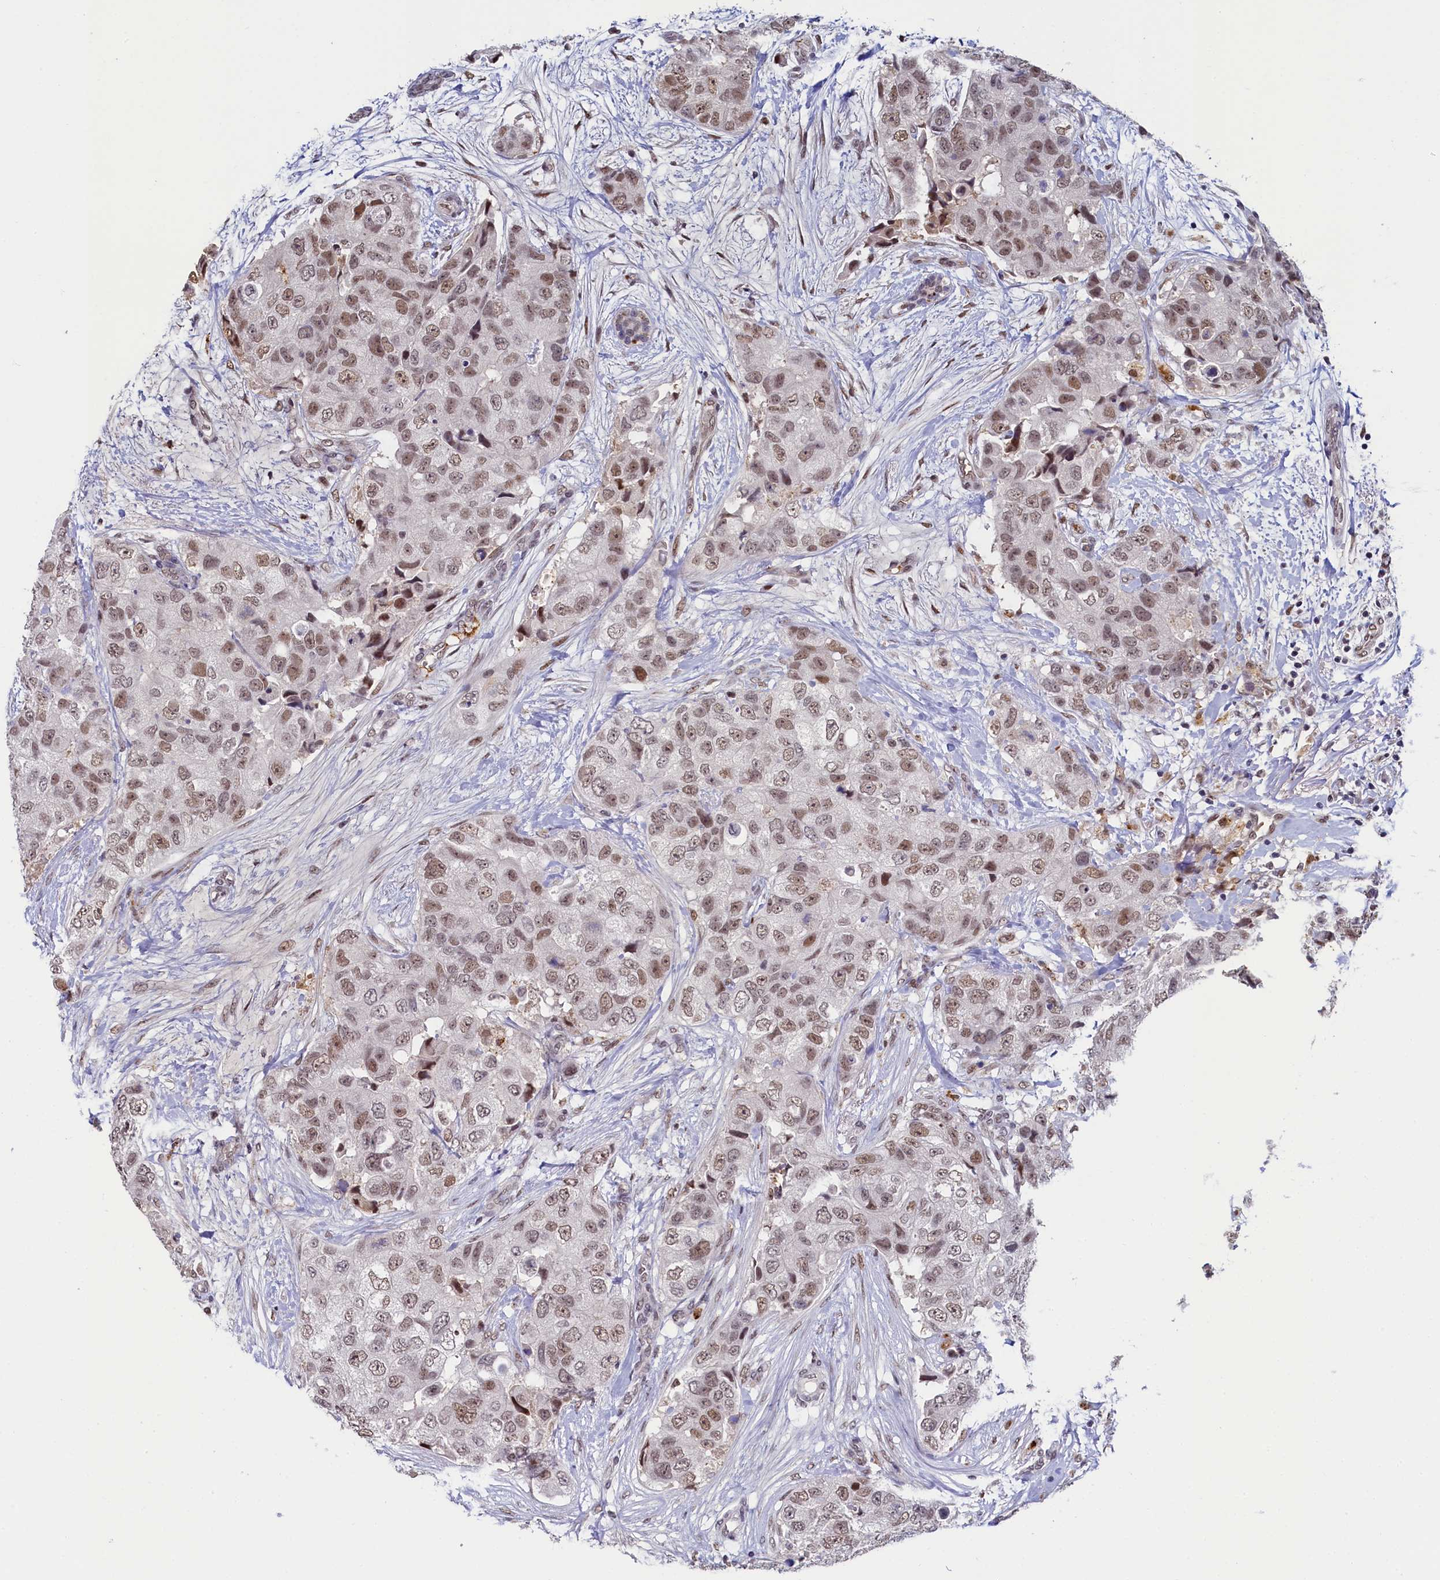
{"staining": {"intensity": "moderate", "quantity": ">75%", "location": "nuclear"}, "tissue": "breast cancer", "cell_type": "Tumor cells", "image_type": "cancer", "snomed": [{"axis": "morphology", "description": "Duct carcinoma"}, {"axis": "topography", "description": "Breast"}], "caption": "A micrograph of human infiltrating ductal carcinoma (breast) stained for a protein reveals moderate nuclear brown staining in tumor cells.", "gene": "INTS14", "patient": {"sex": "female", "age": 62}}